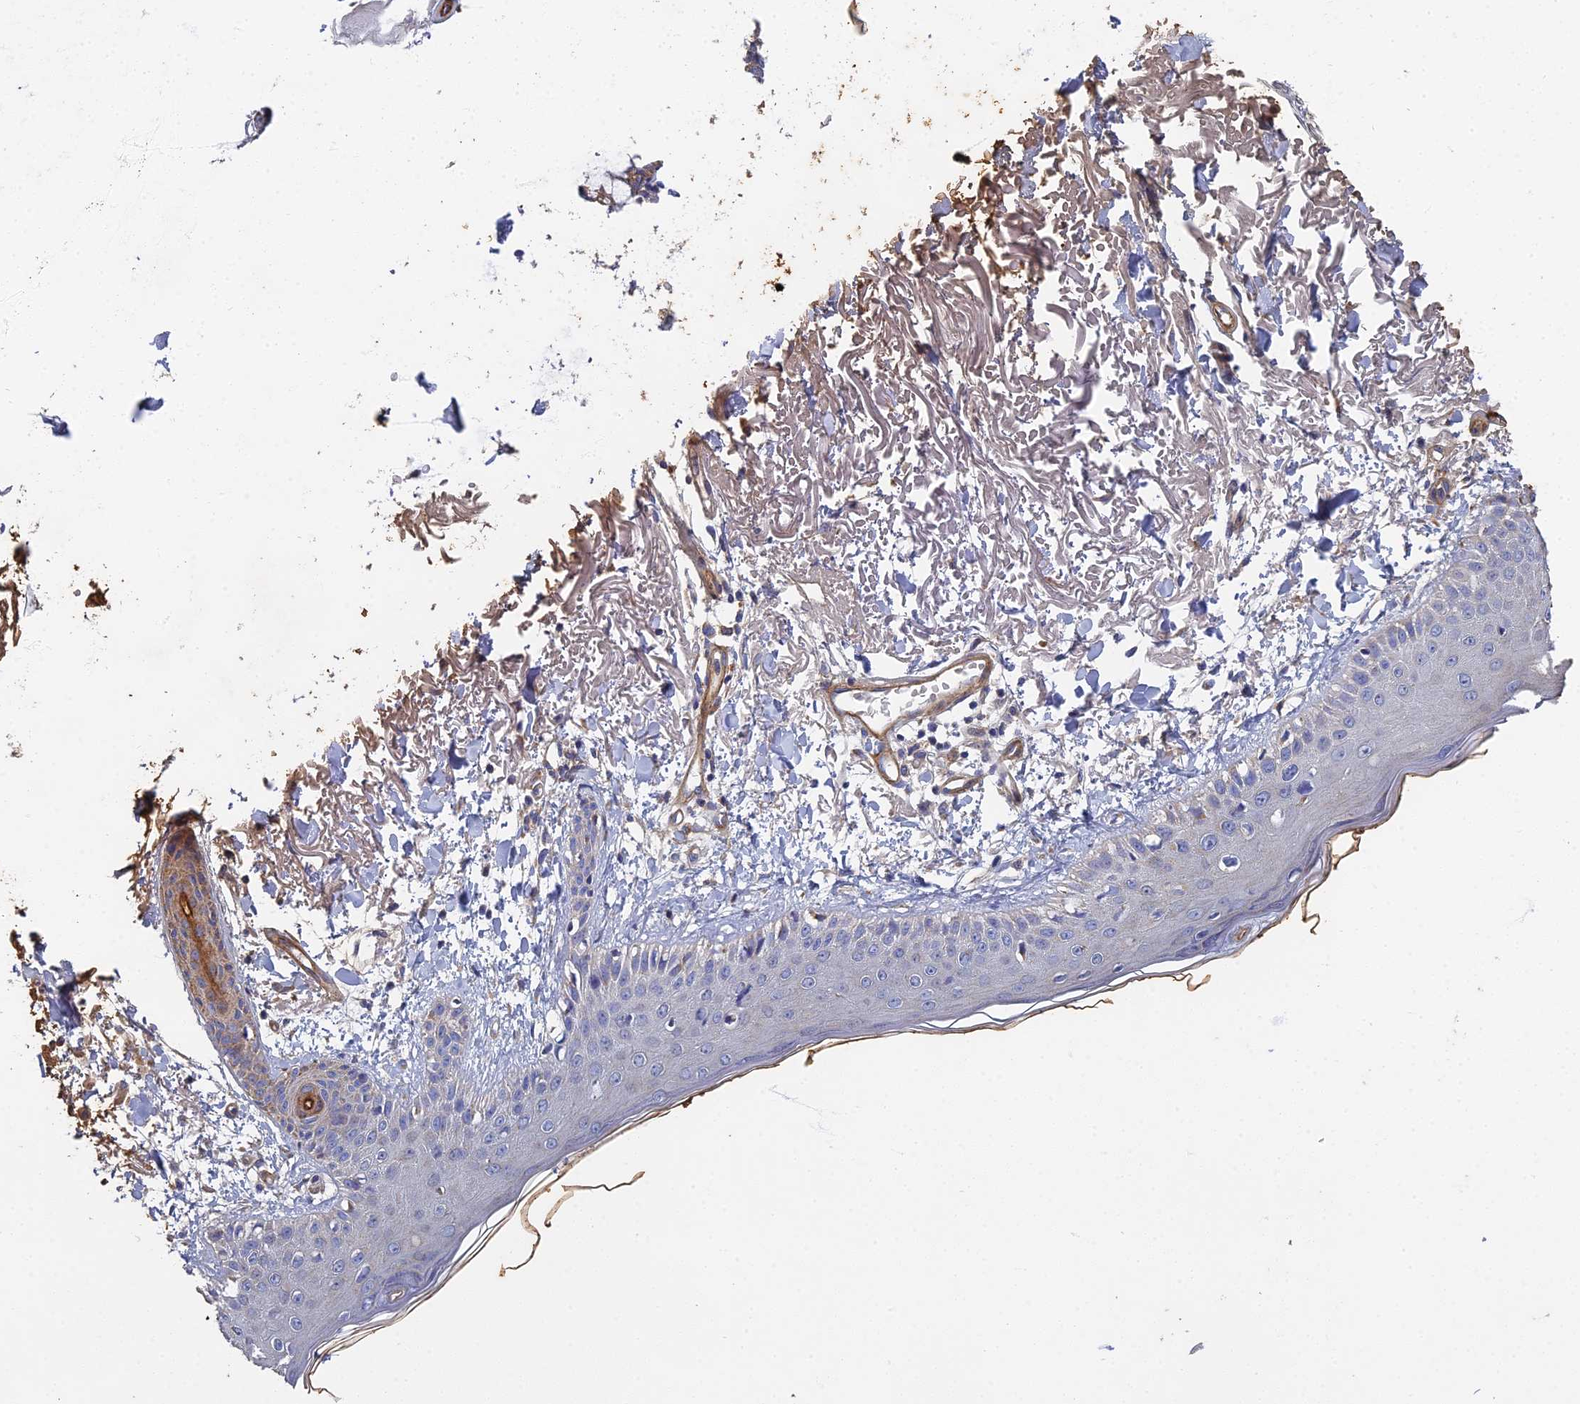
{"staining": {"intensity": "negative", "quantity": "none", "location": "none"}, "tissue": "skin", "cell_type": "Fibroblasts", "image_type": "normal", "snomed": [{"axis": "morphology", "description": "Normal tissue, NOS"}, {"axis": "morphology", "description": "Squamous cell carcinoma, NOS"}, {"axis": "topography", "description": "Skin"}, {"axis": "topography", "description": "Peripheral nerve tissue"}], "caption": "This micrograph is of normal skin stained with IHC to label a protein in brown with the nuclei are counter-stained blue. There is no expression in fibroblasts.", "gene": "RNASEK", "patient": {"sex": "male", "age": 83}}